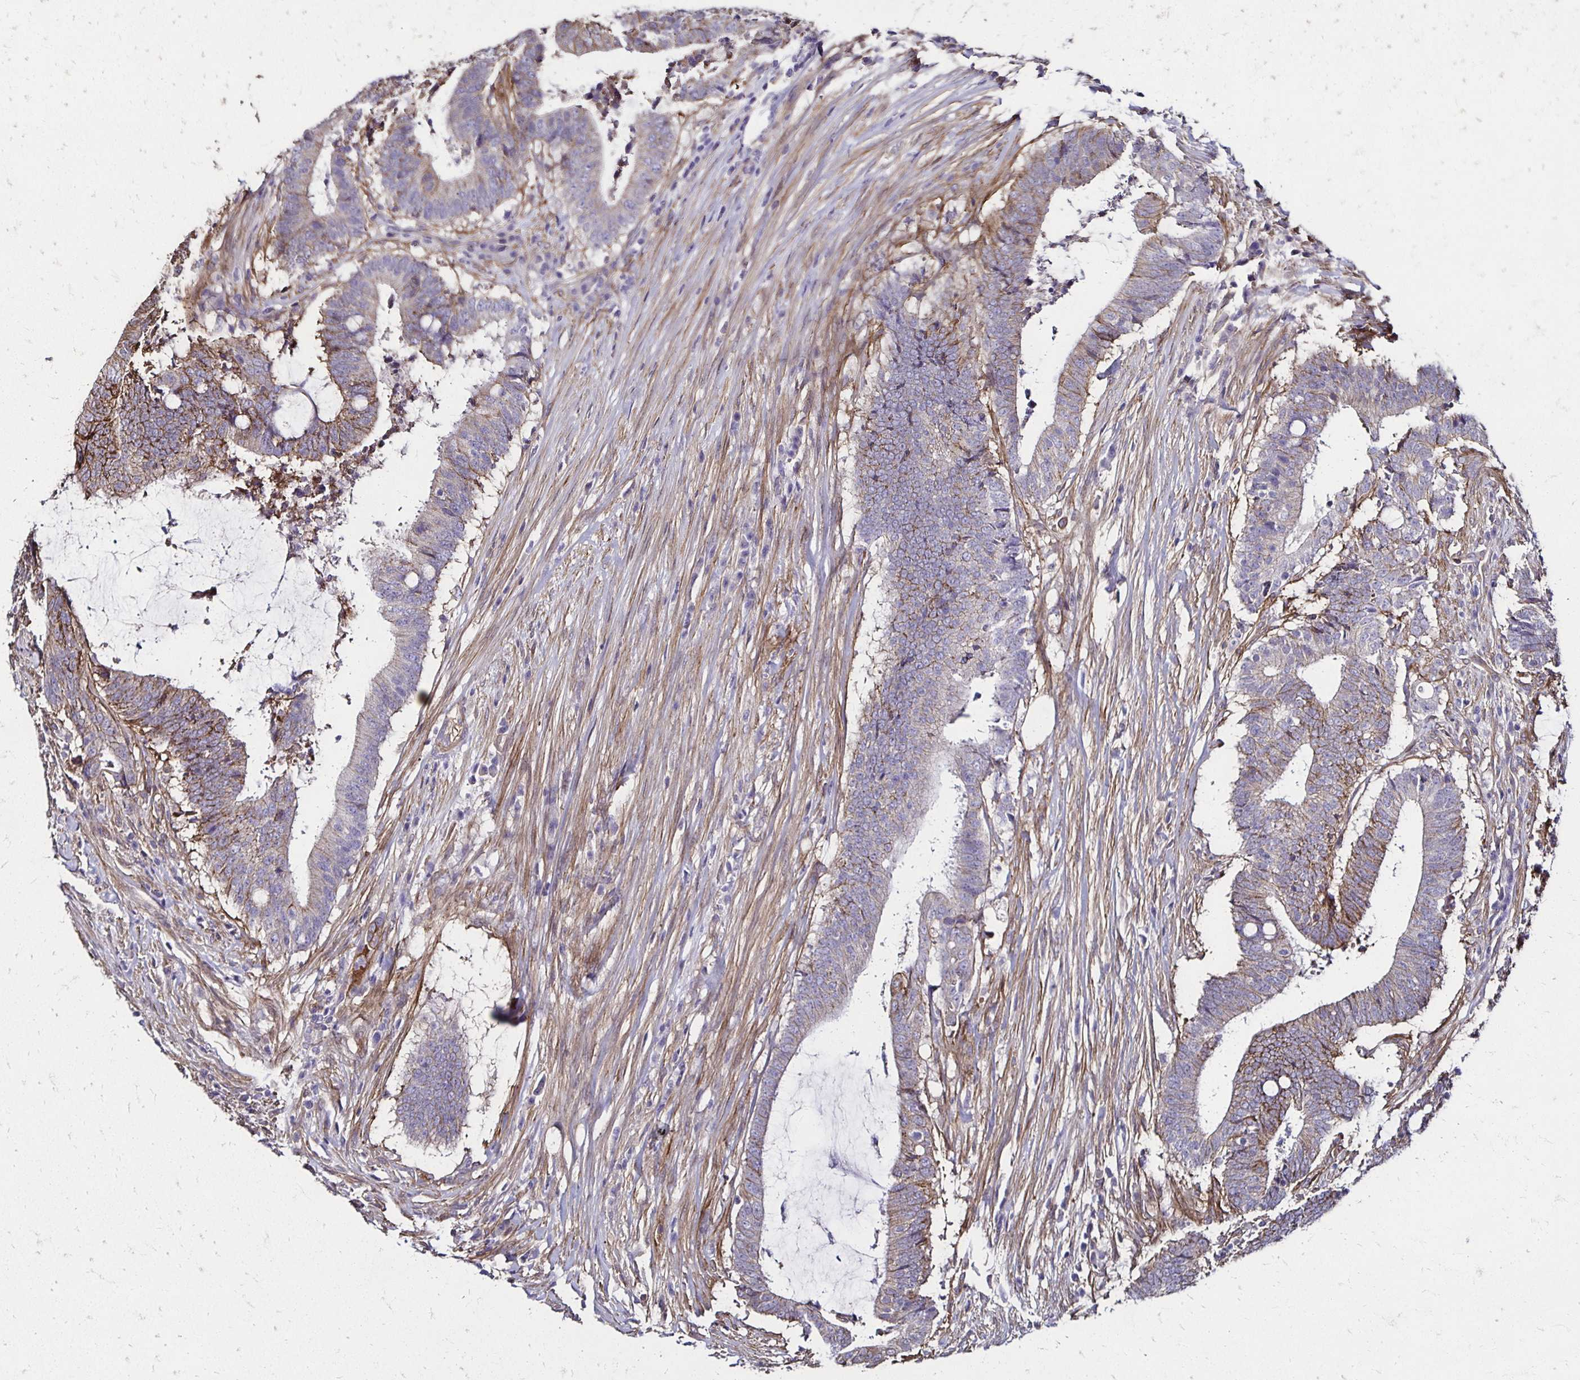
{"staining": {"intensity": "weak", "quantity": "<25%", "location": "cytoplasmic/membranous"}, "tissue": "colorectal cancer", "cell_type": "Tumor cells", "image_type": "cancer", "snomed": [{"axis": "morphology", "description": "Adenocarcinoma, NOS"}, {"axis": "topography", "description": "Colon"}], "caption": "IHC micrograph of colorectal cancer (adenocarcinoma) stained for a protein (brown), which displays no staining in tumor cells.", "gene": "ITGB1", "patient": {"sex": "female", "age": 43}}